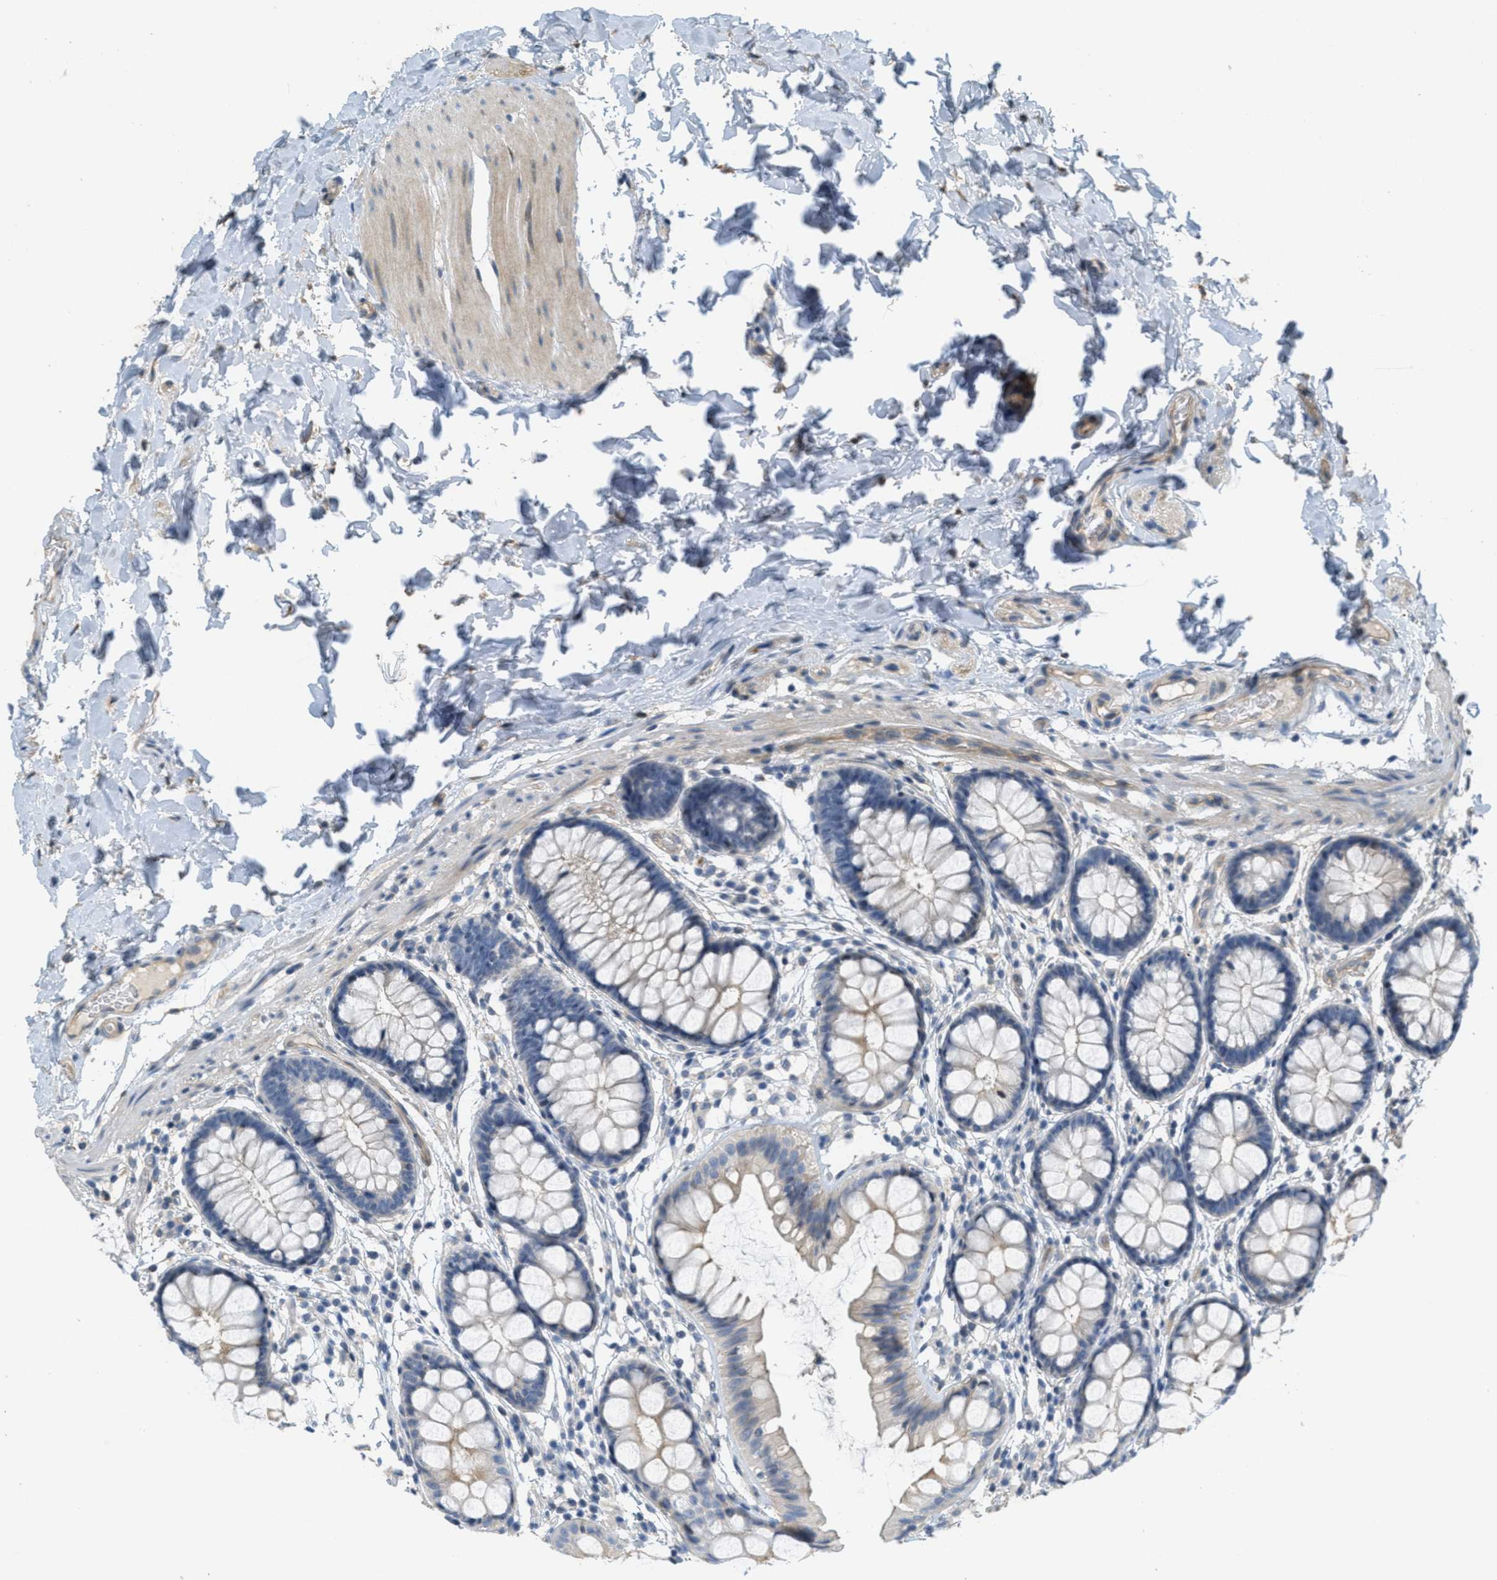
{"staining": {"intensity": "moderate", "quantity": ">75%", "location": "cytoplasmic/membranous"}, "tissue": "colon", "cell_type": "Endothelial cells", "image_type": "normal", "snomed": [{"axis": "morphology", "description": "Normal tissue, NOS"}, {"axis": "topography", "description": "Colon"}], "caption": "Colon stained with a protein marker exhibits moderate staining in endothelial cells.", "gene": "ADCY5", "patient": {"sex": "female", "age": 56}}